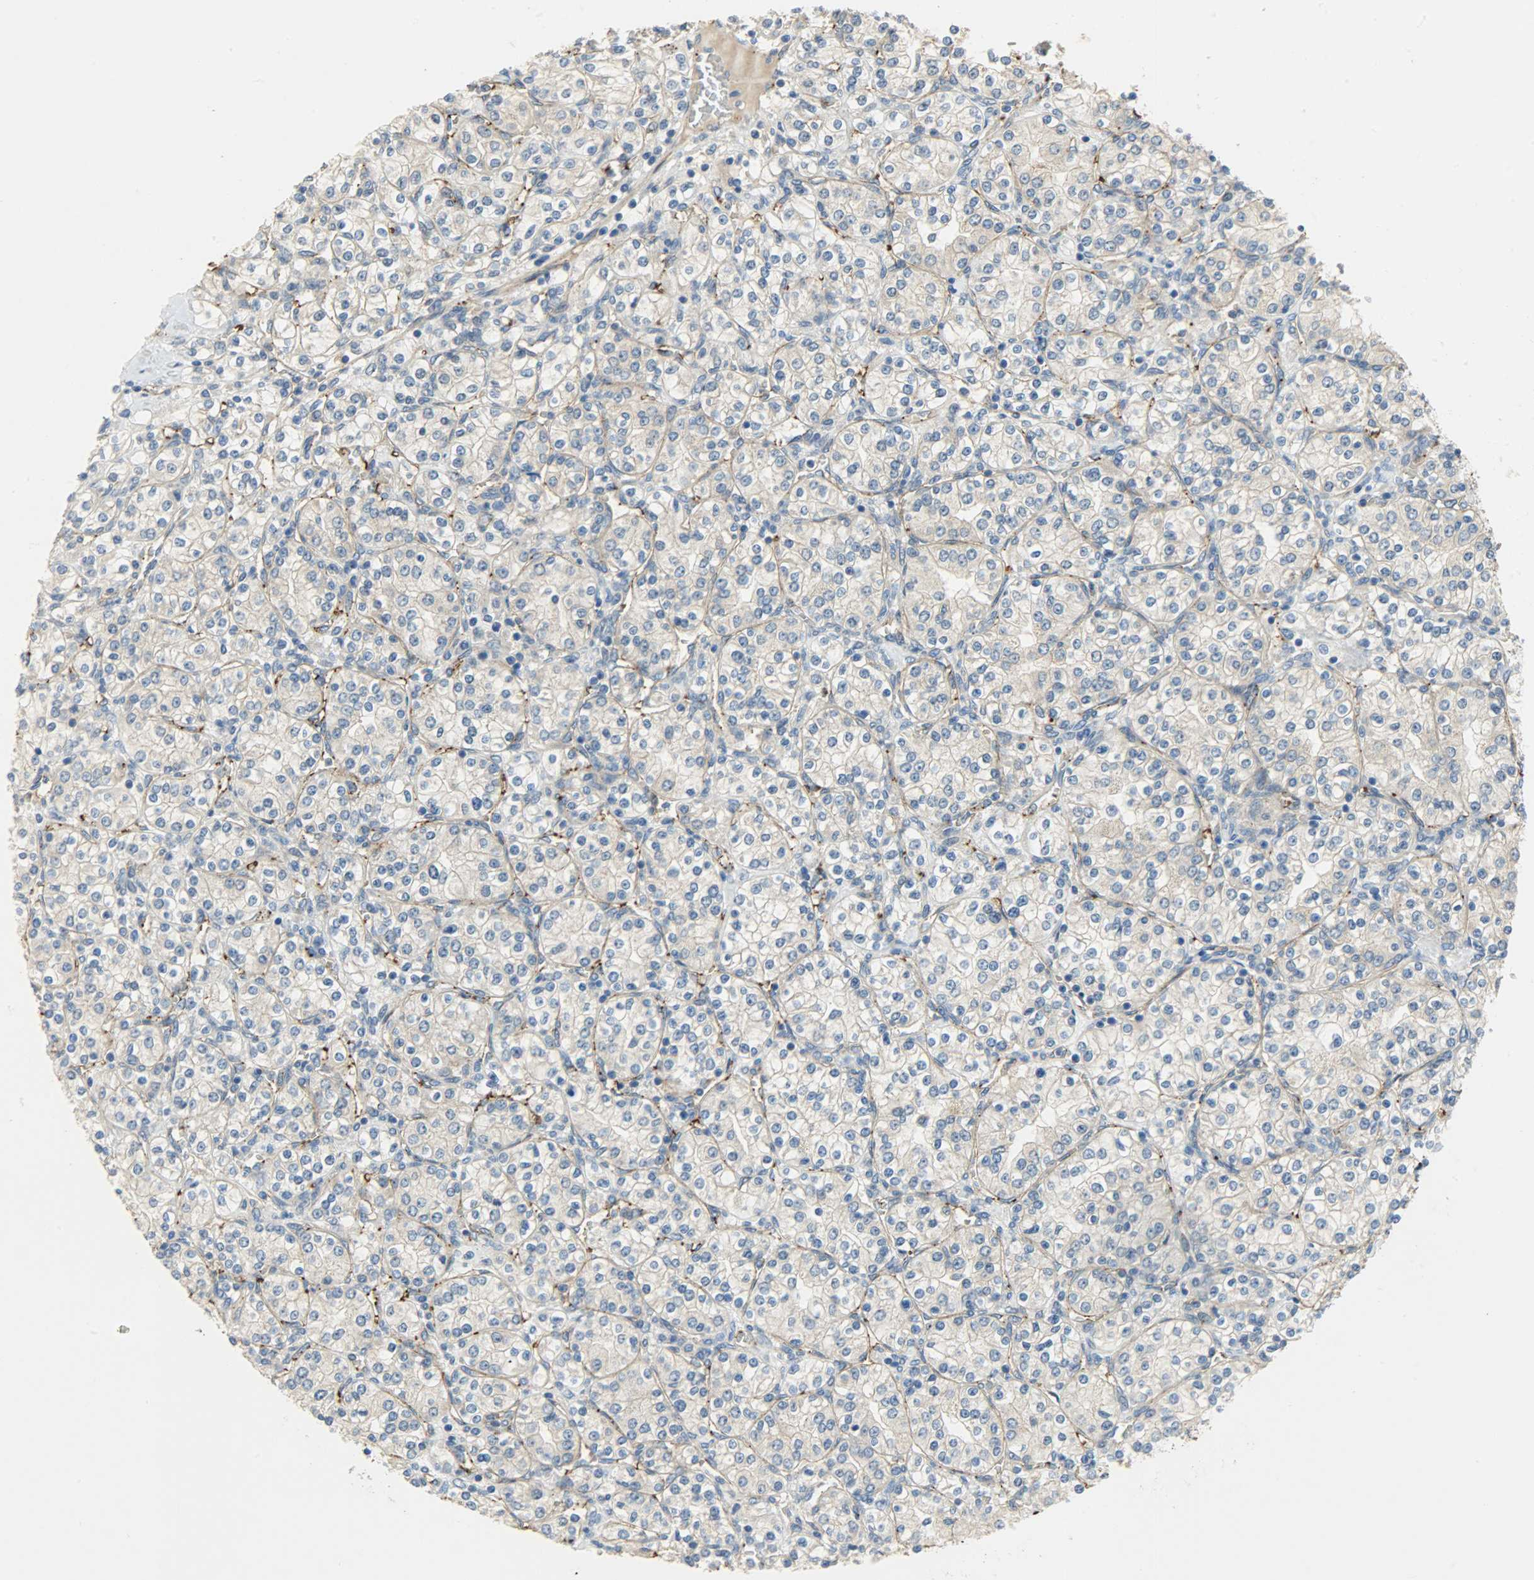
{"staining": {"intensity": "weak", "quantity": ">75%", "location": "cytoplasmic/membranous"}, "tissue": "renal cancer", "cell_type": "Tumor cells", "image_type": "cancer", "snomed": [{"axis": "morphology", "description": "Adenocarcinoma, NOS"}, {"axis": "topography", "description": "Kidney"}], "caption": "This histopathology image shows adenocarcinoma (renal) stained with IHC to label a protein in brown. The cytoplasmic/membranous of tumor cells show weak positivity for the protein. Nuclei are counter-stained blue.", "gene": "KIAA1217", "patient": {"sex": "male", "age": 77}}